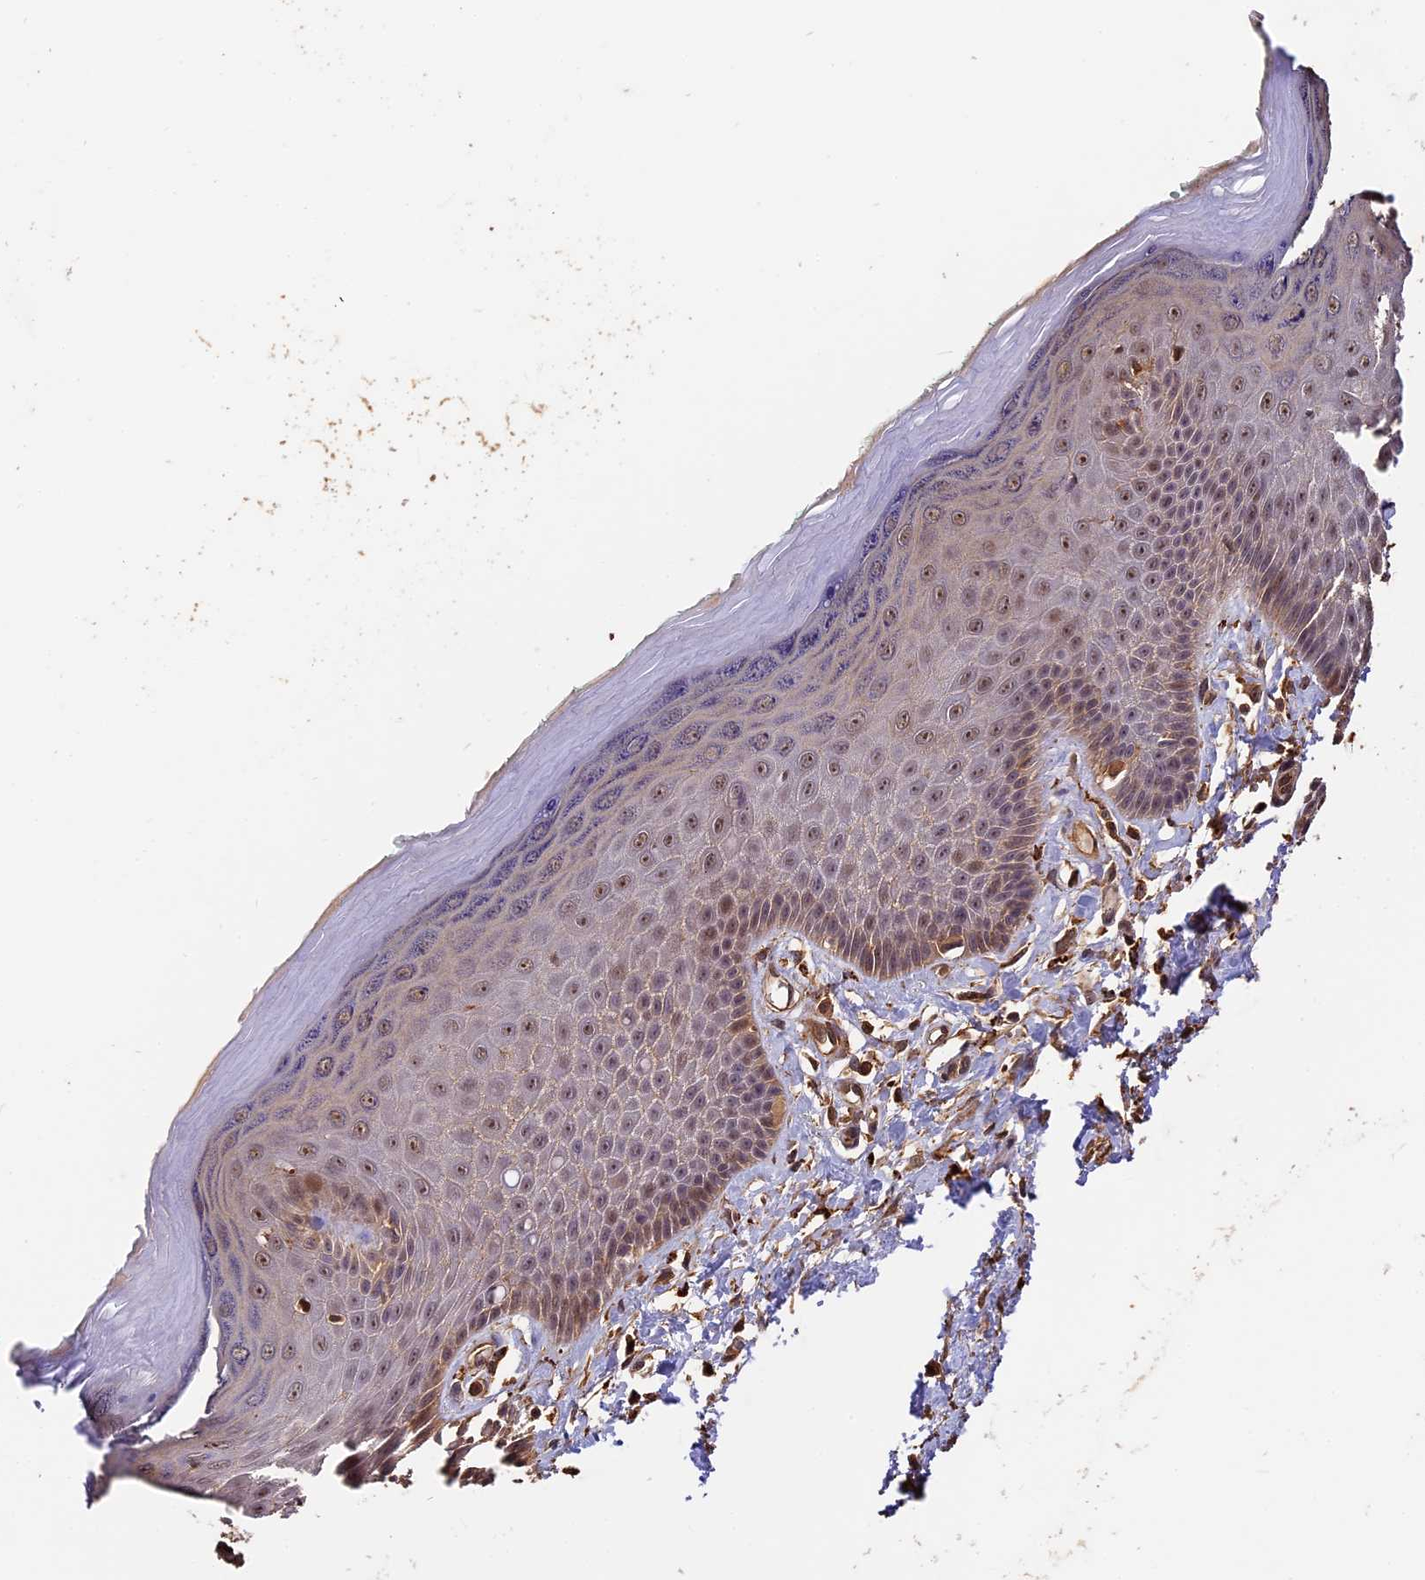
{"staining": {"intensity": "weak", "quantity": ">75%", "location": "cytoplasmic/membranous,nuclear"}, "tissue": "skin", "cell_type": "Epidermal cells", "image_type": "normal", "snomed": [{"axis": "morphology", "description": "Normal tissue, NOS"}, {"axis": "topography", "description": "Anal"}], "caption": "Immunohistochemical staining of benign human skin demonstrates >75% levels of weak cytoplasmic/membranous,nuclear protein expression in approximately >75% of epidermal cells. (Brightfield microscopy of DAB IHC at high magnification).", "gene": "MMP15", "patient": {"sex": "male", "age": 78}}